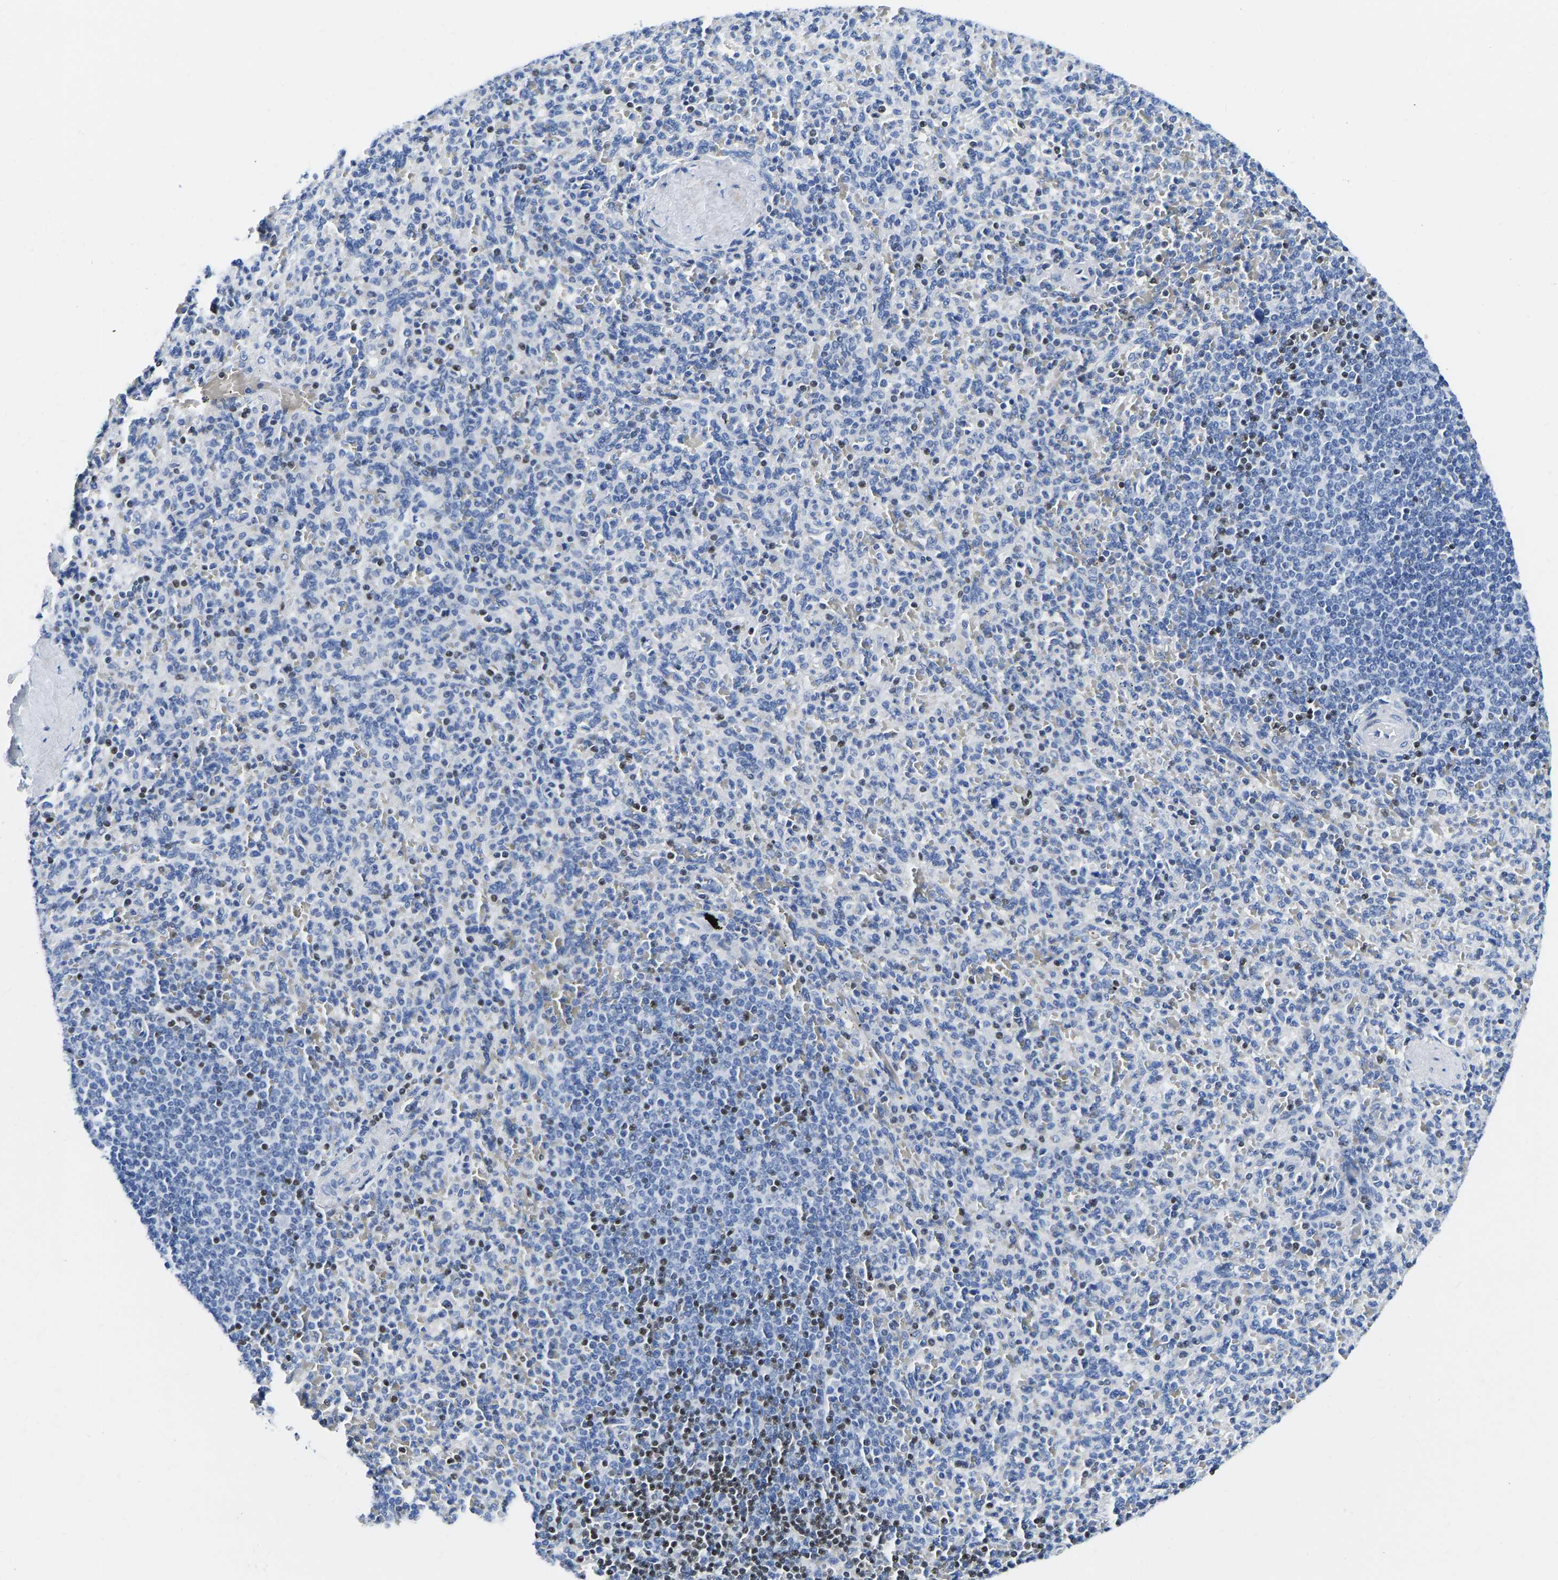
{"staining": {"intensity": "strong", "quantity": "<25%", "location": "nuclear"}, "tissue": "spleen", "cell_type": "Cells in red pulp", "image_type": "normal", "snomed": [{"axis": "morphology", "description": "Normal tissue, NOS"}, {"axis": "topography", "description": "Spleen"}], "caption": "Immunohistochemistry (IHC) (DAB (3,3'-diaminobenzidine)) staining of benign spleen reveals strong nuclear protein positivity in about <25% of cells in red pulp.", "gene": "TCF7", "patient": {"sex": "male", "age": 36}}